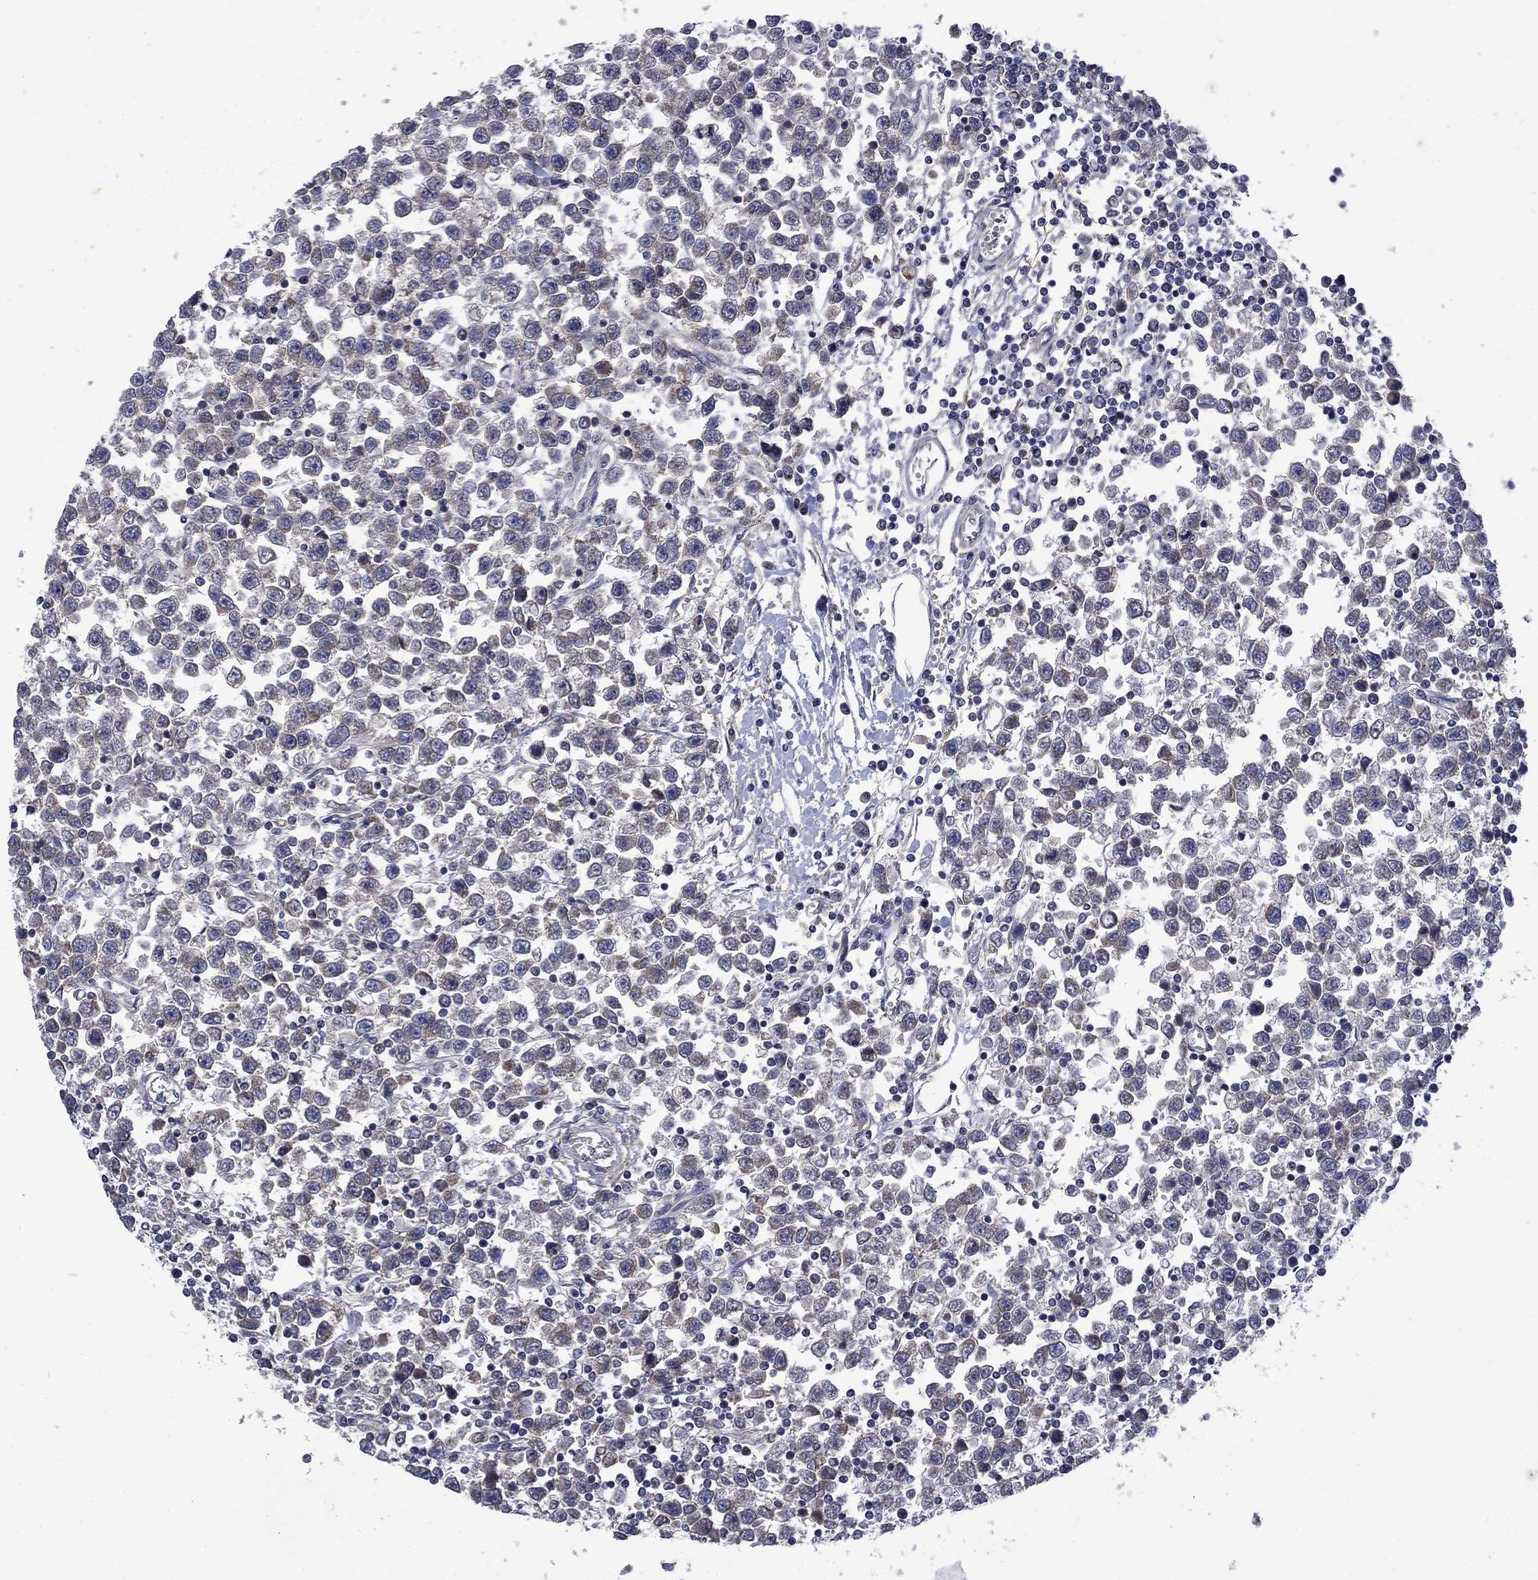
{"staining": {"intensity": "negative", "quantity": "none", "location": "none"}, "tissue": "testis cancer", "cell_type": "Tumor cells", "image_type": "cancer", "snomed": [{"axis": "morphology", "description": "Seminoma, NOS"}, {"axis": "topography", "description": "Testis"}], "caption": "A histopathology image of testis cancer (seminoma) stained for a protein displays no brown staining in tumor cells. (DAB immunohistochemistry with hematoxylin counter stain).", "gene": "HSPA12A", "patient": {"sex": "male", "age": 34}}